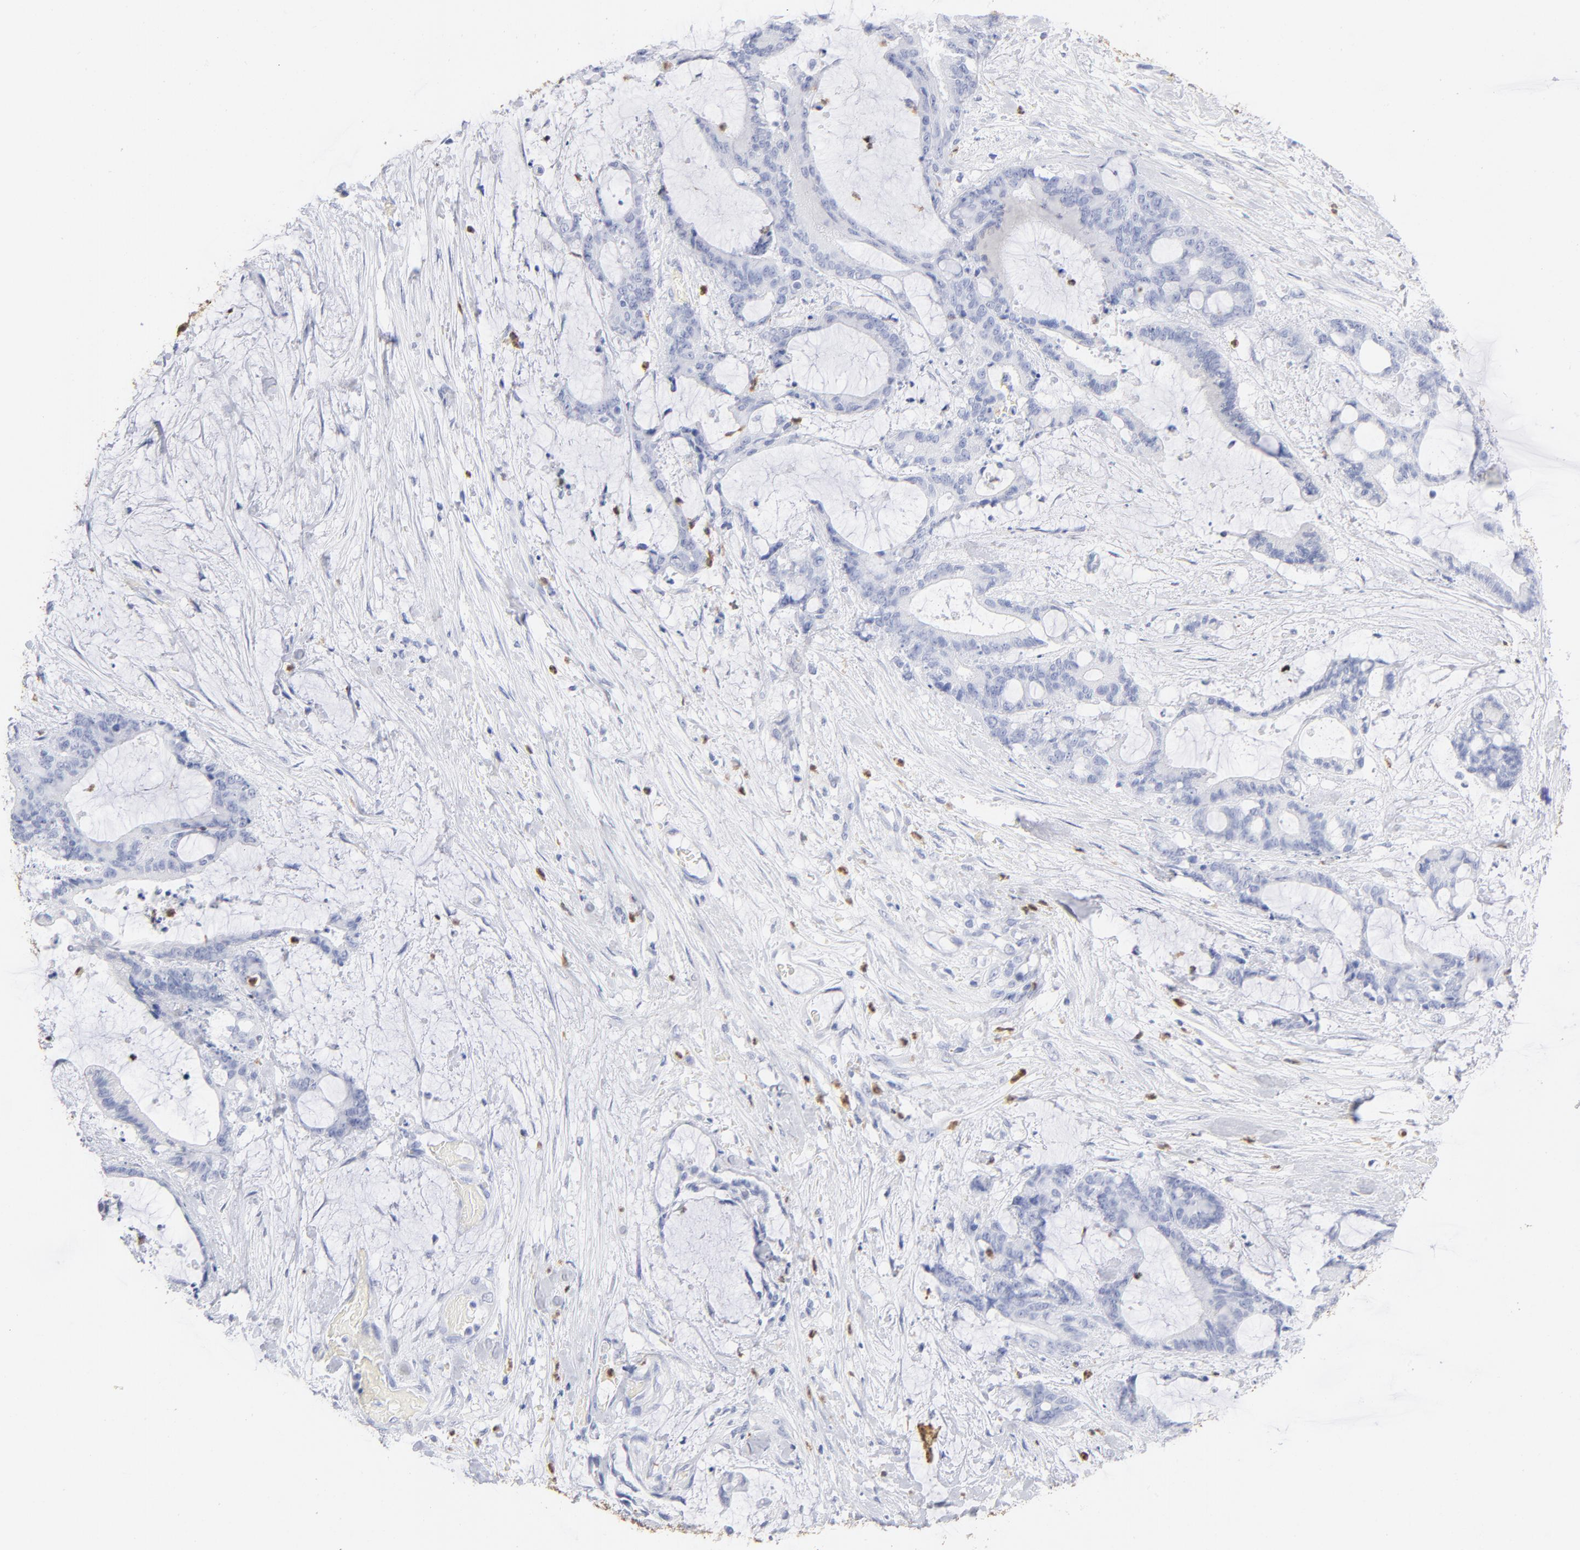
{"staining": {"intensity": "negative", "quantity": "none", "location": "none"}, "tissue": "liver cancer", "cell_type": "Tumor cells", "image_type": "cancer", "snomed": [{"axis": "morphology", "description": "Cholangiocarcinoma"}, {"axis": "topography", "description": "Liver"}], "caption": "This is an immunohistochemistry (IHC) image of liver cholangiocarcinoma. There is no expression in tumor cells.", "gene": "ARG1", "patient": {"sex": "female", "age": 73}}